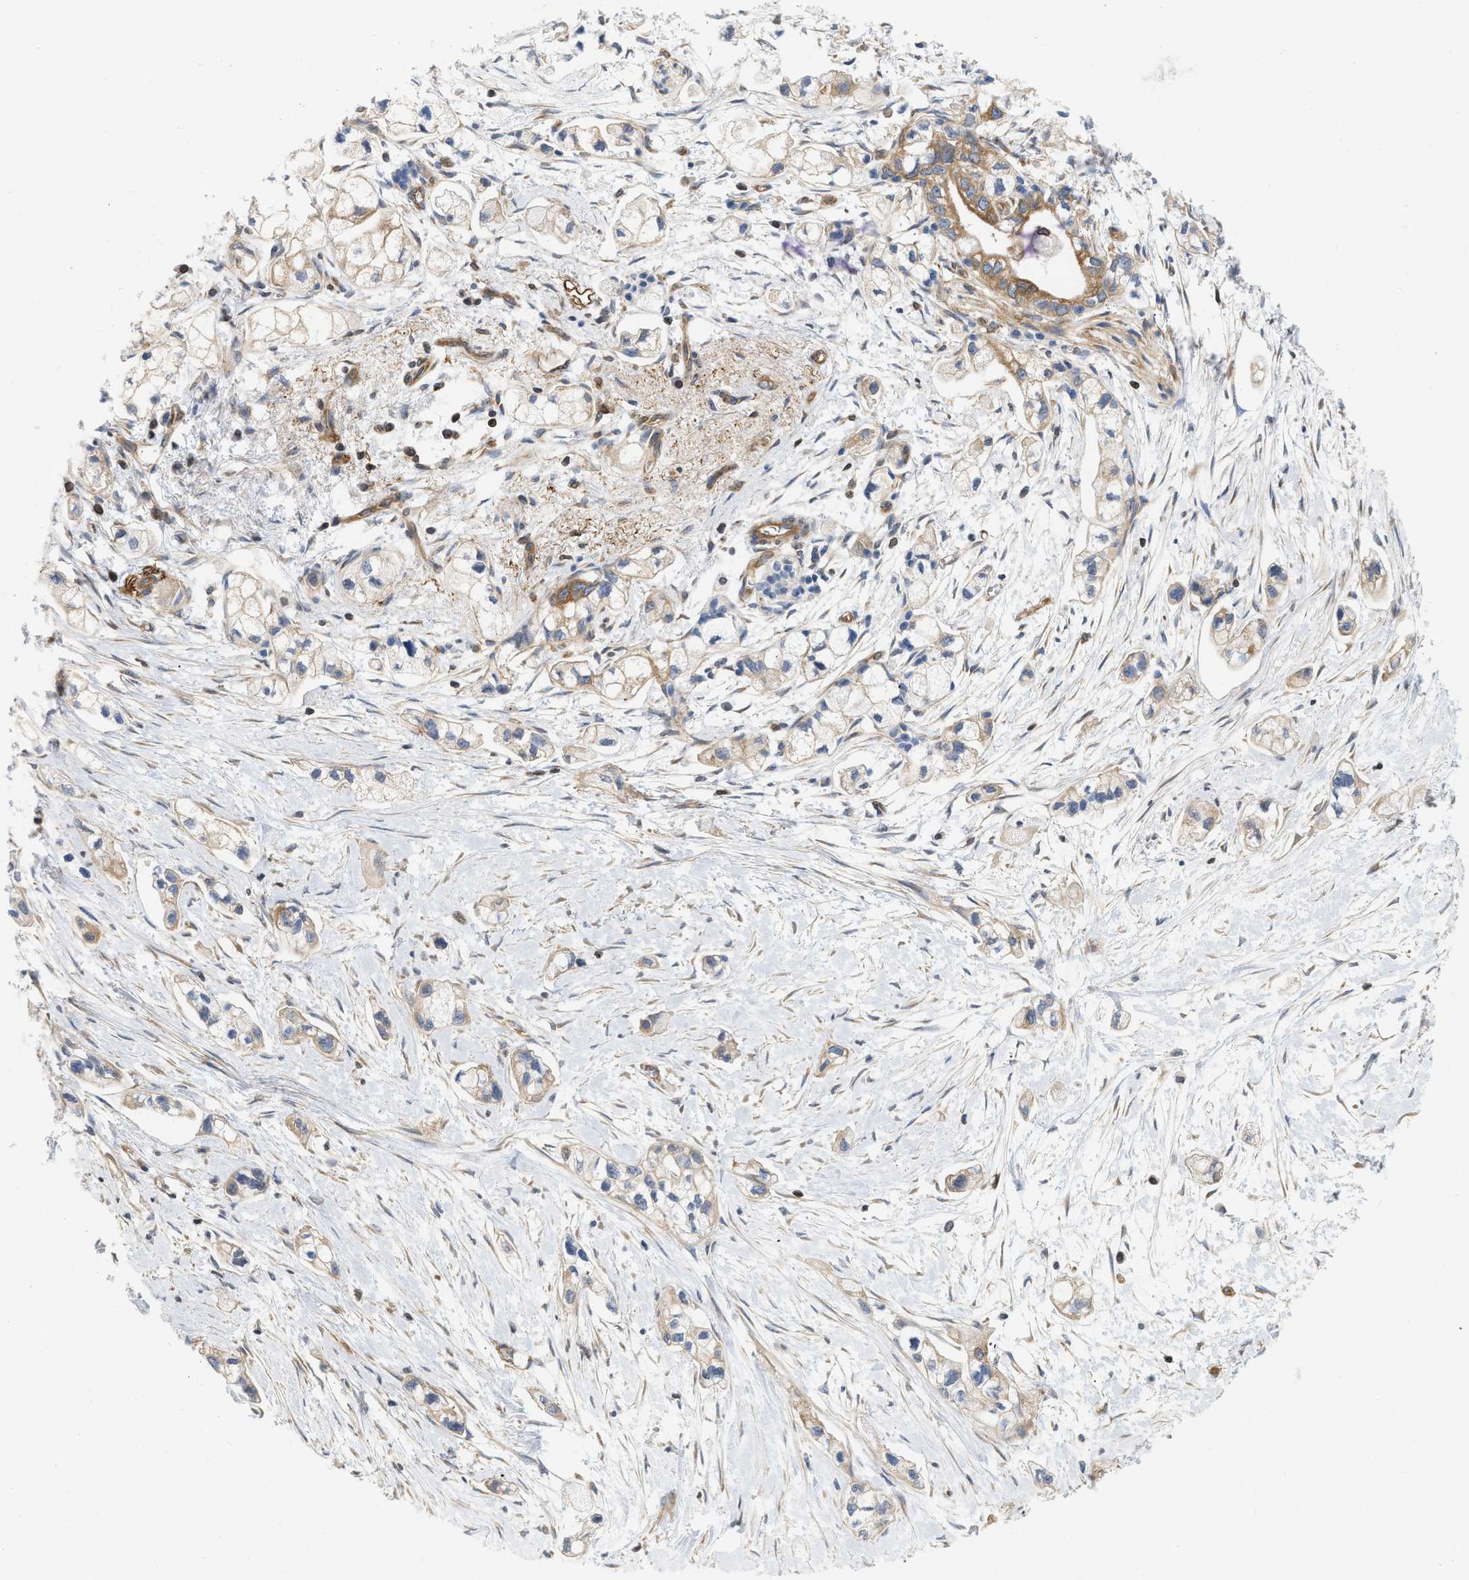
{"staining": {"intensity": "weak", "quantity": "25%-75%", "location": "cytoplasmic/membranous"}, "tissue": "pancreatic cancer", "cell_type": "Tumor cells", "image_type": "cancer", "snomed": [{"axis": "morphology", "description": "Adenocarcinoma, NOS"}, {"axis": "topography", "description": "Pancreas"}], "caption": "Weak cytoplasmic/membranous positivity for a protein is identified in about 25%-75% of tumor cells of pancreatic cancer using IHC.", "gene": "STRN", "patient": {"sex": "male", "age": 74}}